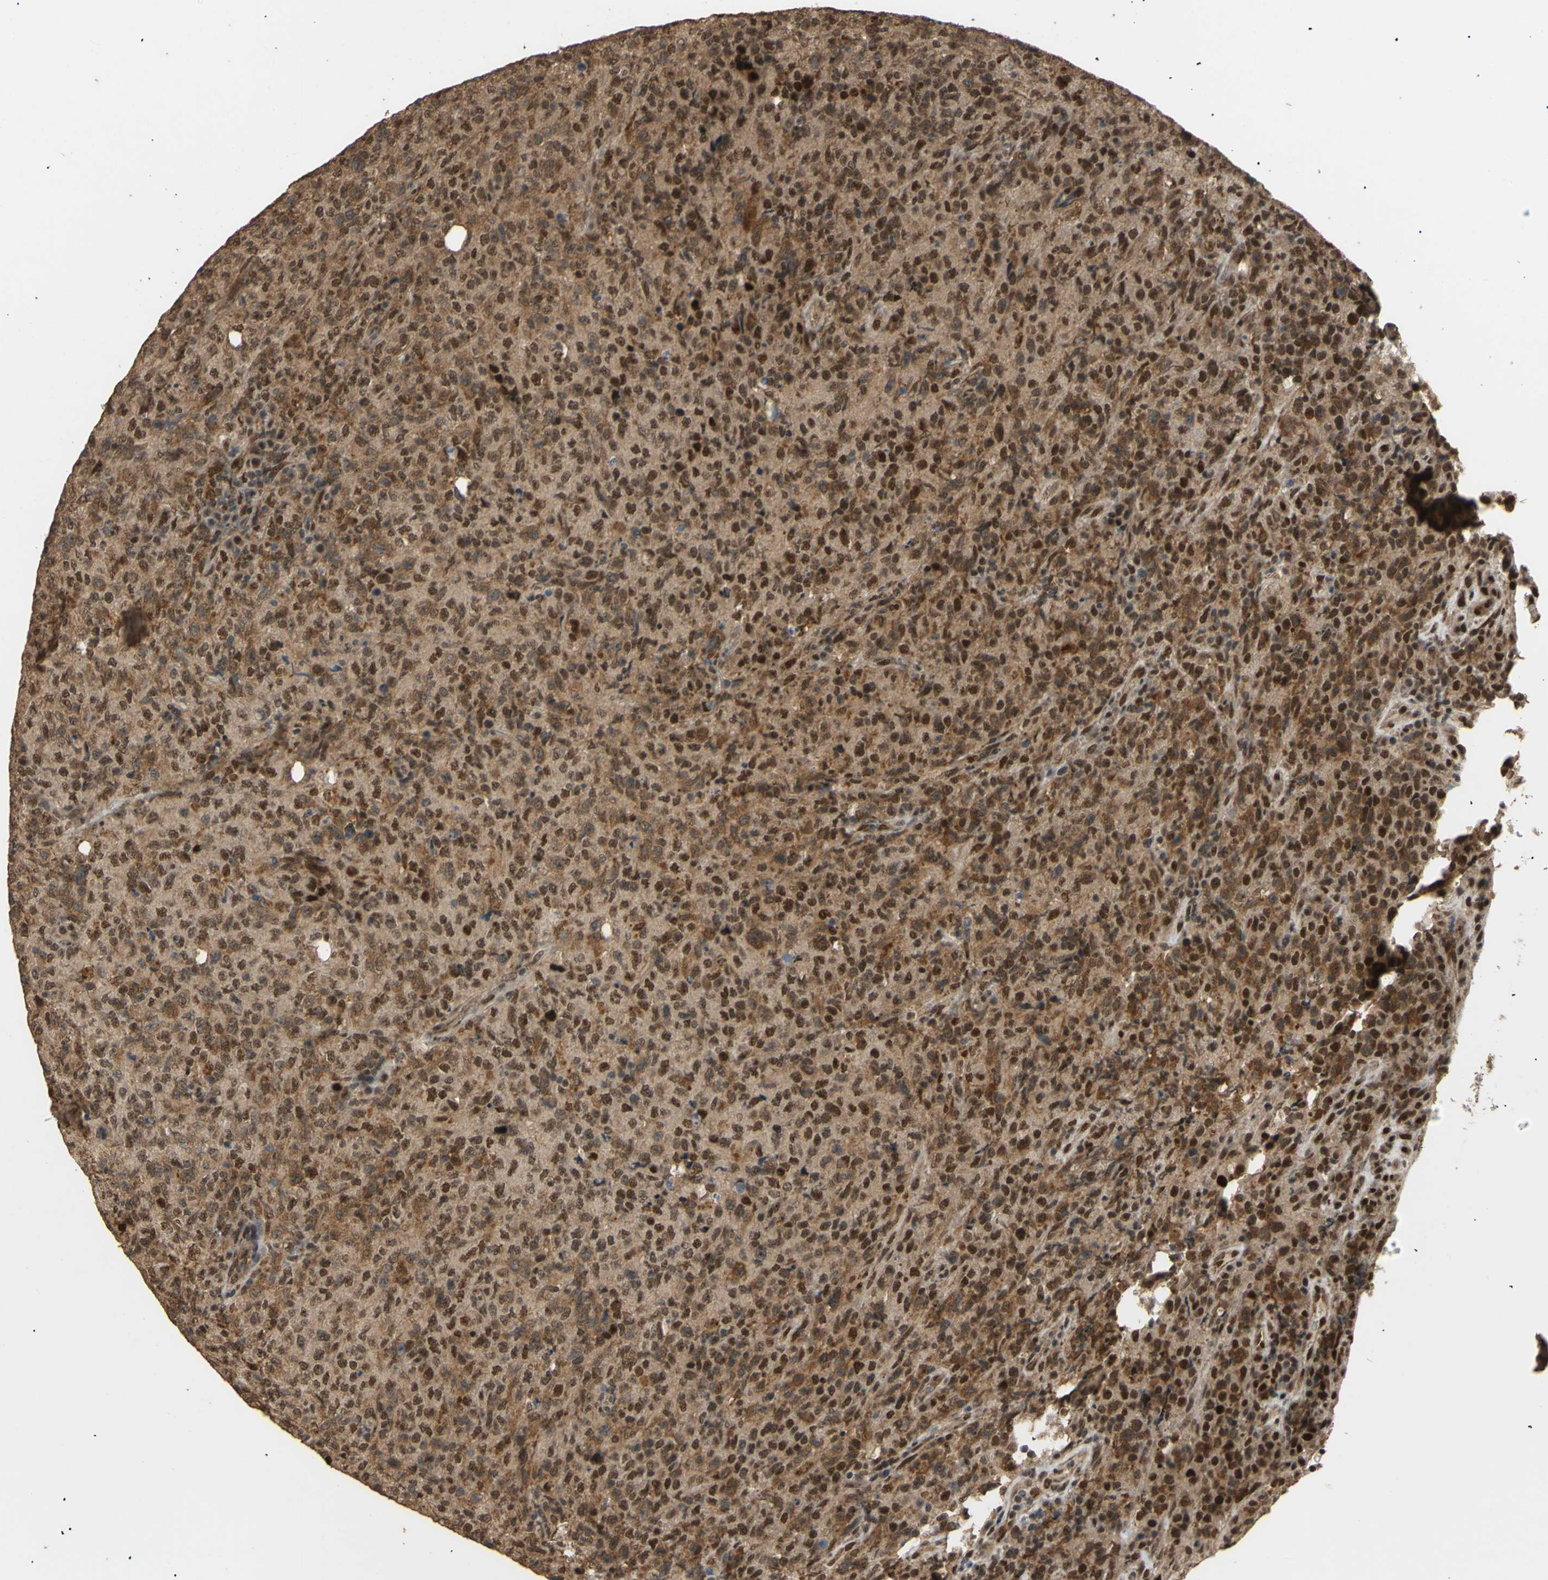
{"staining": {"intensity": "strong", "quantity": ">75%", "location": "nuclear"}, "tissue": "lymphoma", "cell_type": "Tumor cells", "image_type": "cancer", "snomed": [{"axis": "morphology", "description": "Malignant lymphoma, non-Hodgkin's type, High grade"}, {"axis": "topography", "description": "Tonsil"}], "caption": "Tumor cells show high levels of strong nuclear positivity in approximately >75% of cells in lymphoma.", "gene": "GTF2E2", "patient": {"sex": "female", "age": 36}}